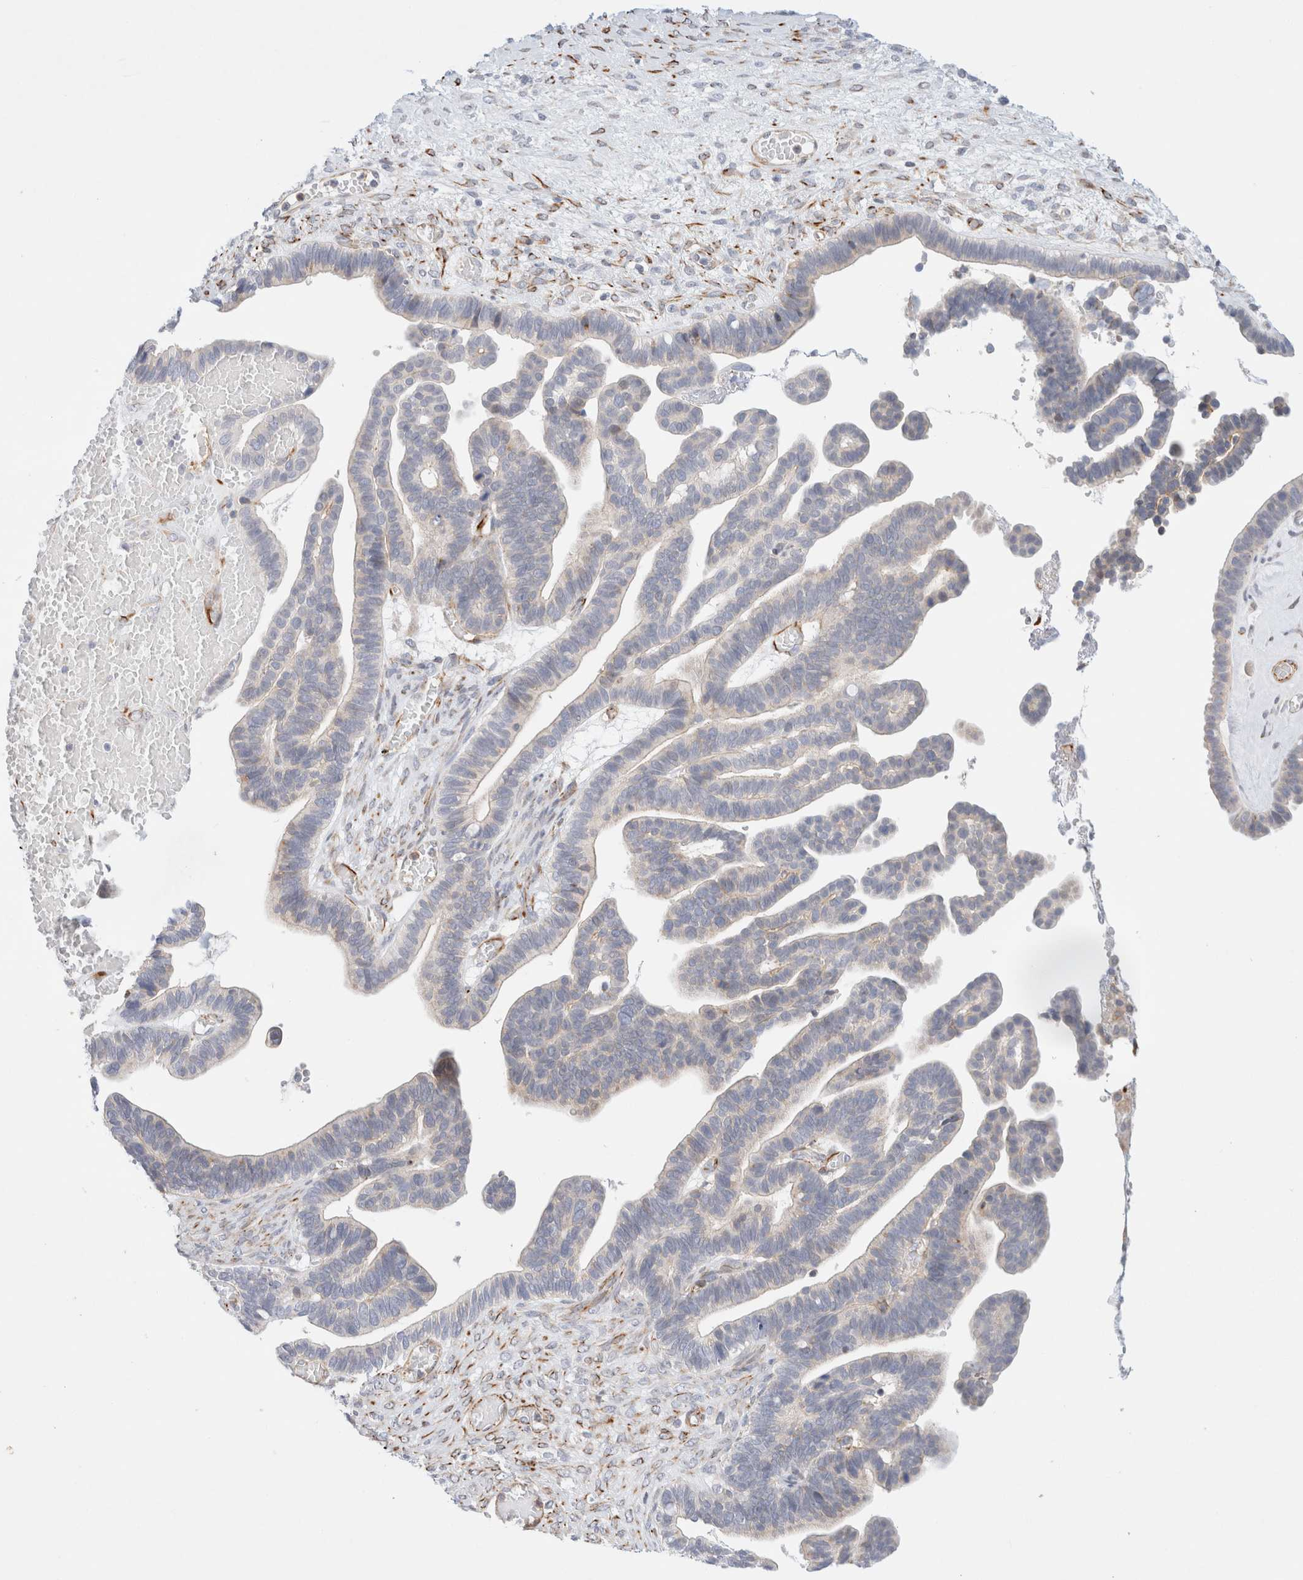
{"staining": {"intensity": "moderate", "quantity": "<25%", "location": "cytoplasmic/membranous"}, "tissue": "ovarian cancer", "cell_type": "Tumor cells", "image_type": "cancer", "snomed": [{"axis": "morphology", "description": "Cystadenocarcinoma, serous, NOS"}, {"axis": "topography", "description": "Ovary"}], "caption": "Ovarian cancer tissue shows moderate cytoplasmic/membranous expression in about <25% of tumor cells, visualized by immunohistochemistry.", "gene": "SLC25A48", "patient": {"sex": "female", "age": 56}}